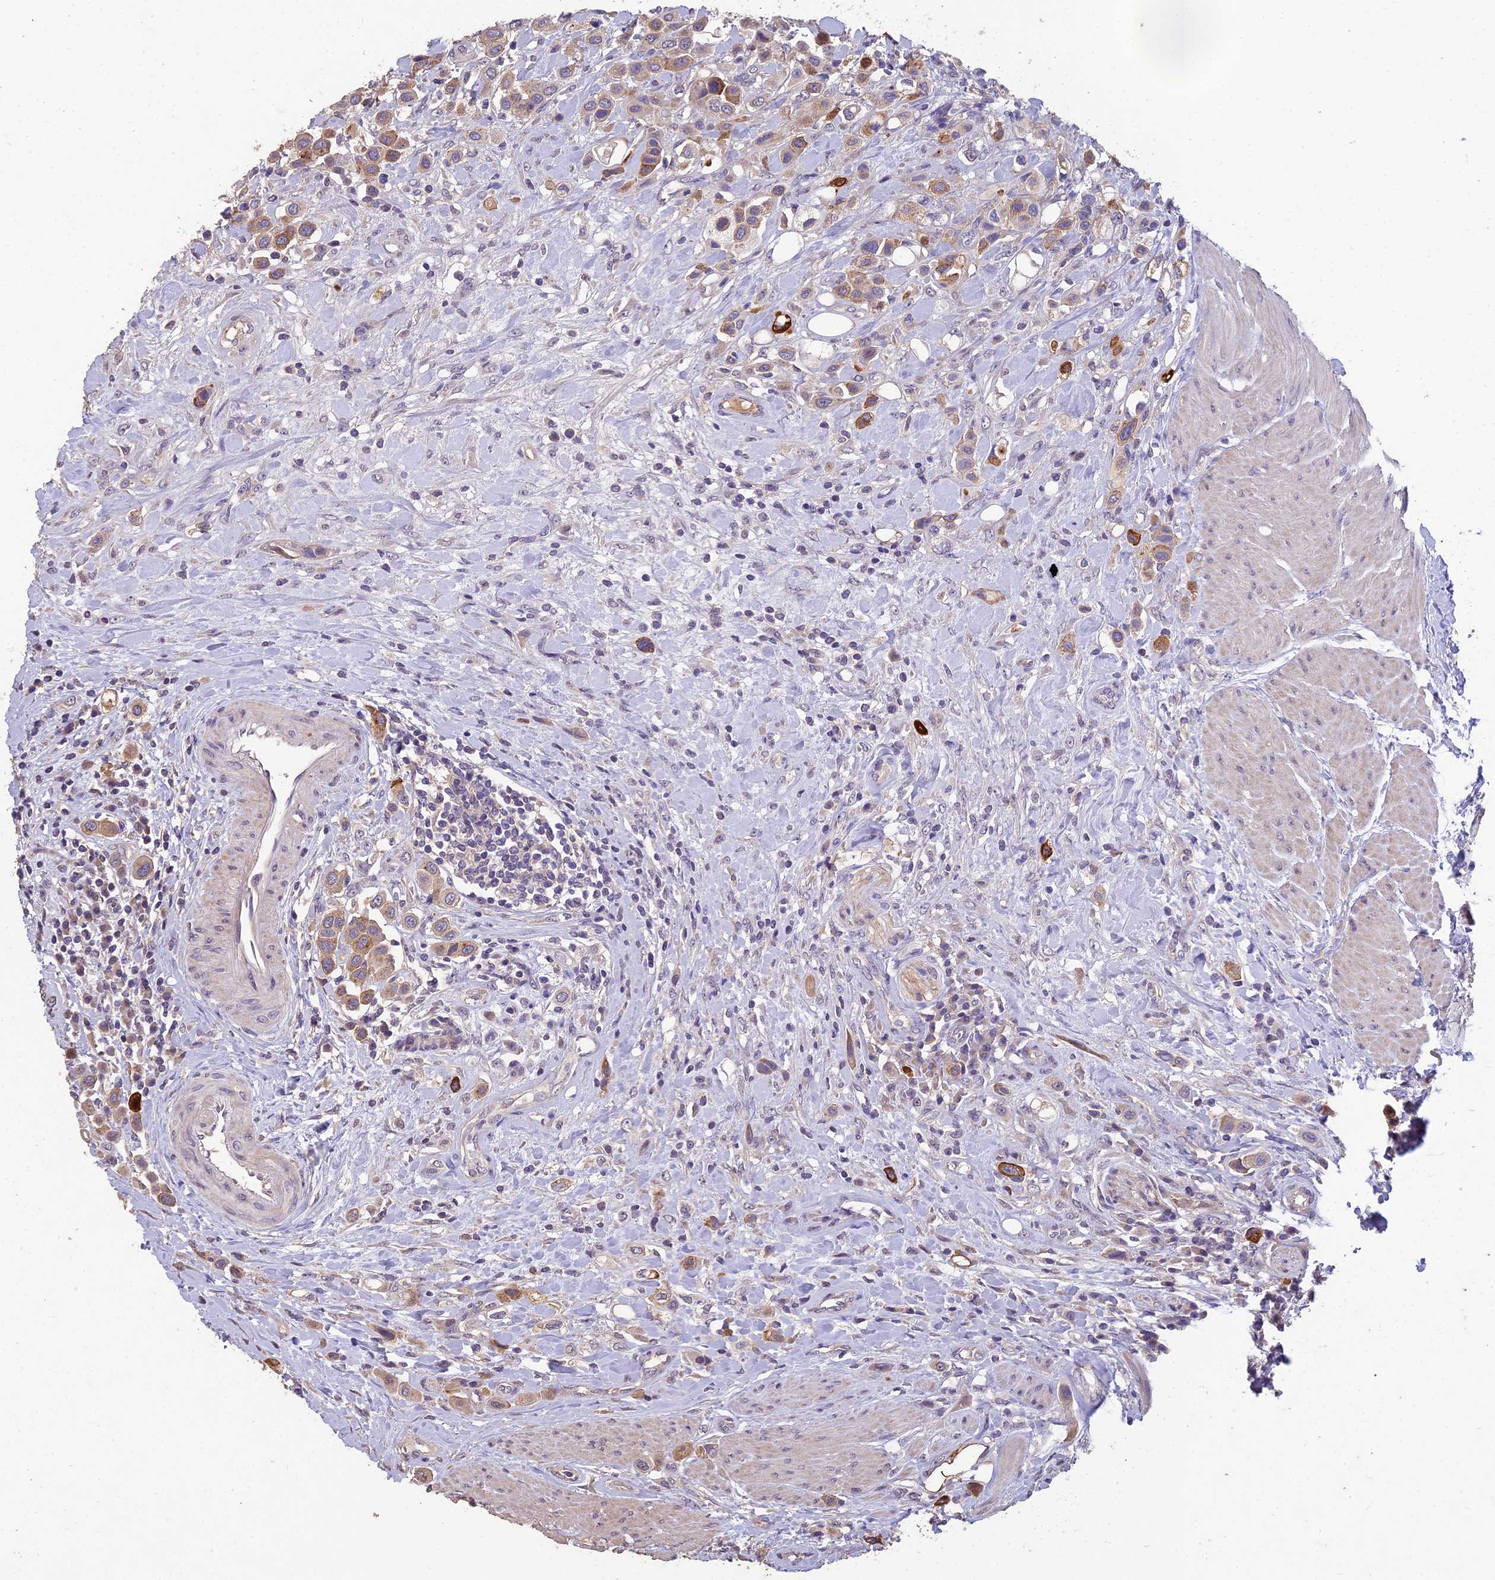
{"staining": {"intensity": "moderate", "quantity": "25%-75%", "location": "cytoplasmic/membranous"}, "tissue": "urothelial cancer", "cell_type": "Tumor cells", "image_type": "cancer", "snomed": [{"axis": "morphology", "description": "Urothelial carcinoma, High grade"}, {"axis": "topography", "description": "Urinary bladder"}], "caption": "IHC (DAB (3,3'-diaminobenzidine)) staining of human high-grade urothelial carcinoma shows moderate cytoplasmic/membranous protein positivity in about 25%-75% of tumor cells.", "gene": "CEACAM16", "patient": {"sex": "male", "age": 50}}